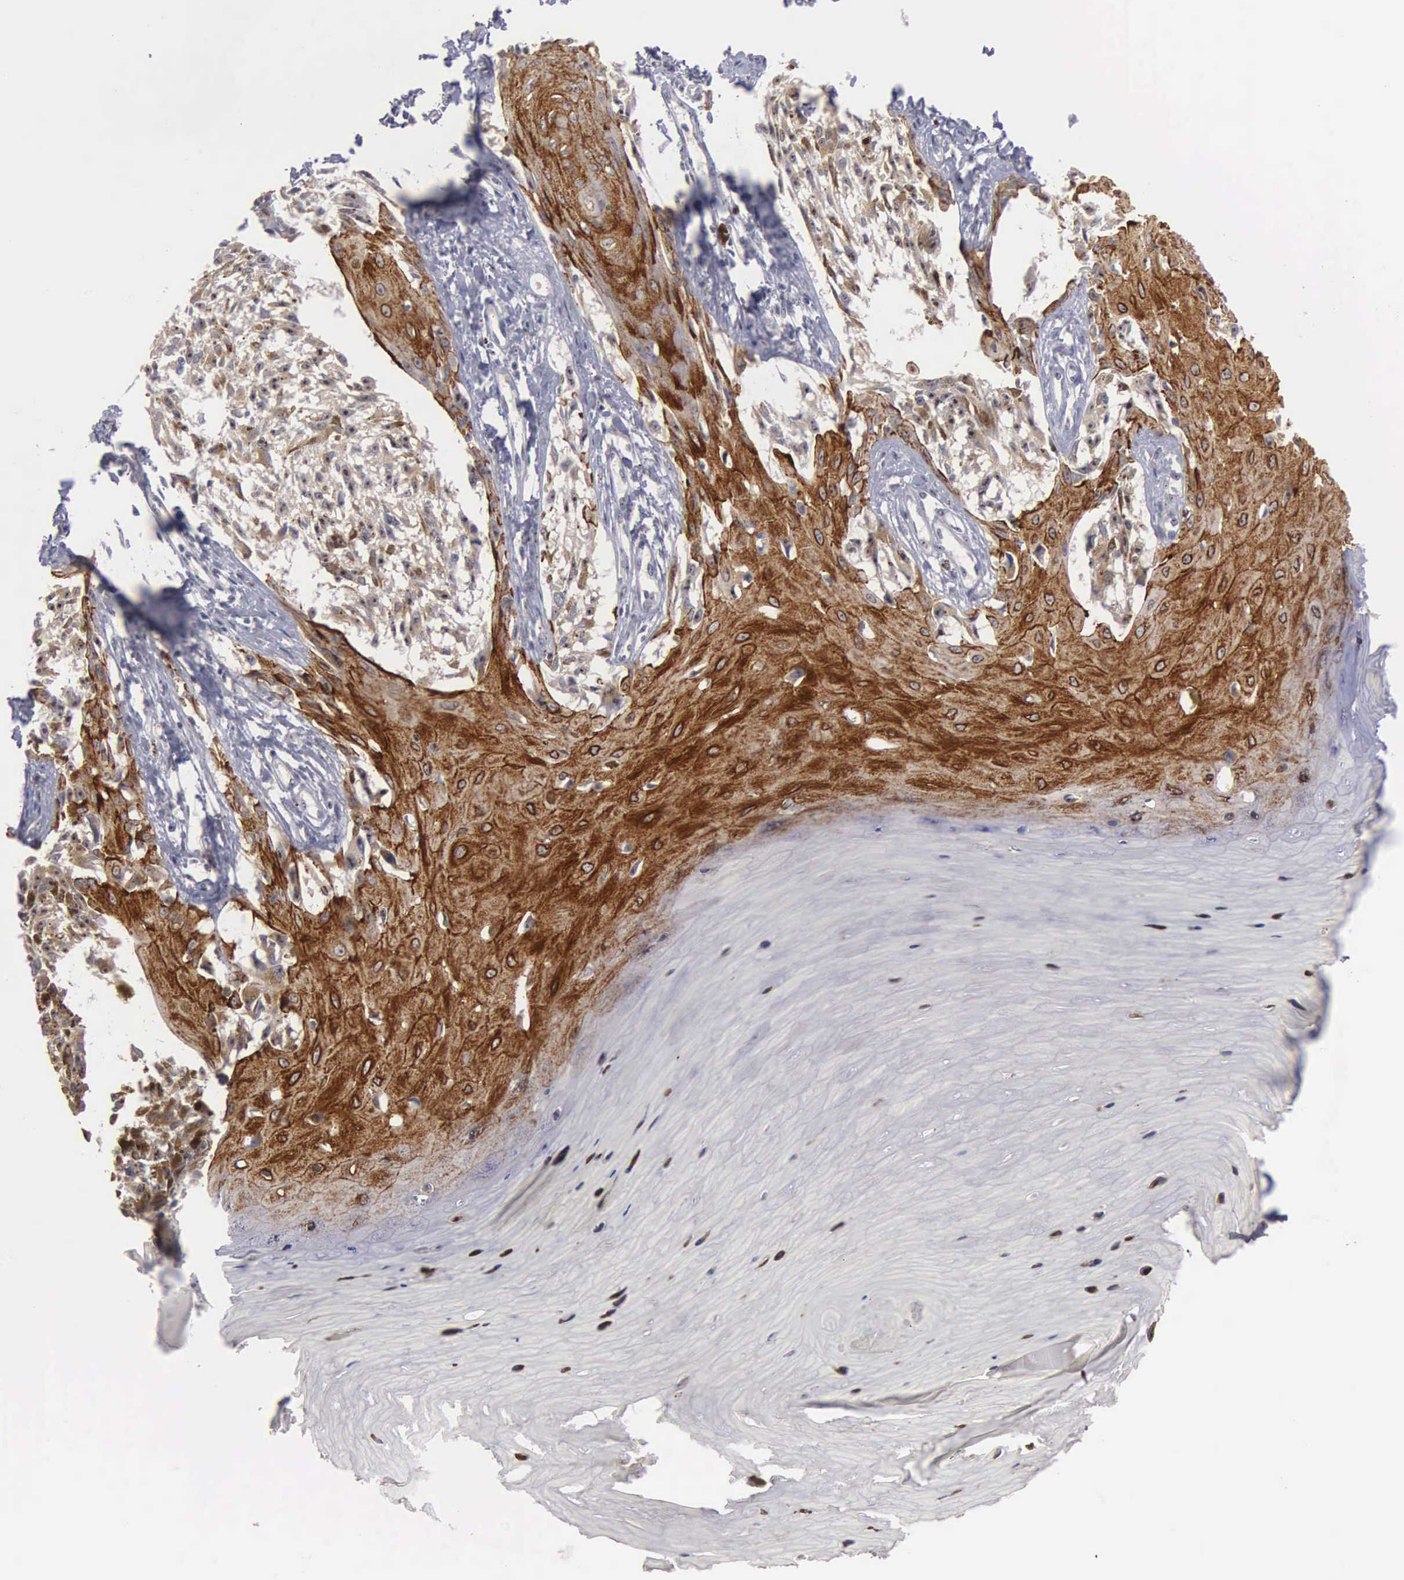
{"staining": {"intensity": "negative", "quantity": "none", "location": "none"}, "tissue": "melanoma", "cell_type": "Tumor cells", "image_type": "cancer", "snomed": [{"axis": "morphology", "description": "Malignant melanoma, NOS"}, {"axis": "topography", "description": "Skin"}], "caption": "This is an immunohistochemistry micrograph of human melanoma. There is no positivity in tumor cells.", "gene": "AMN", "patient": {"sex": "female", "age": 82}}